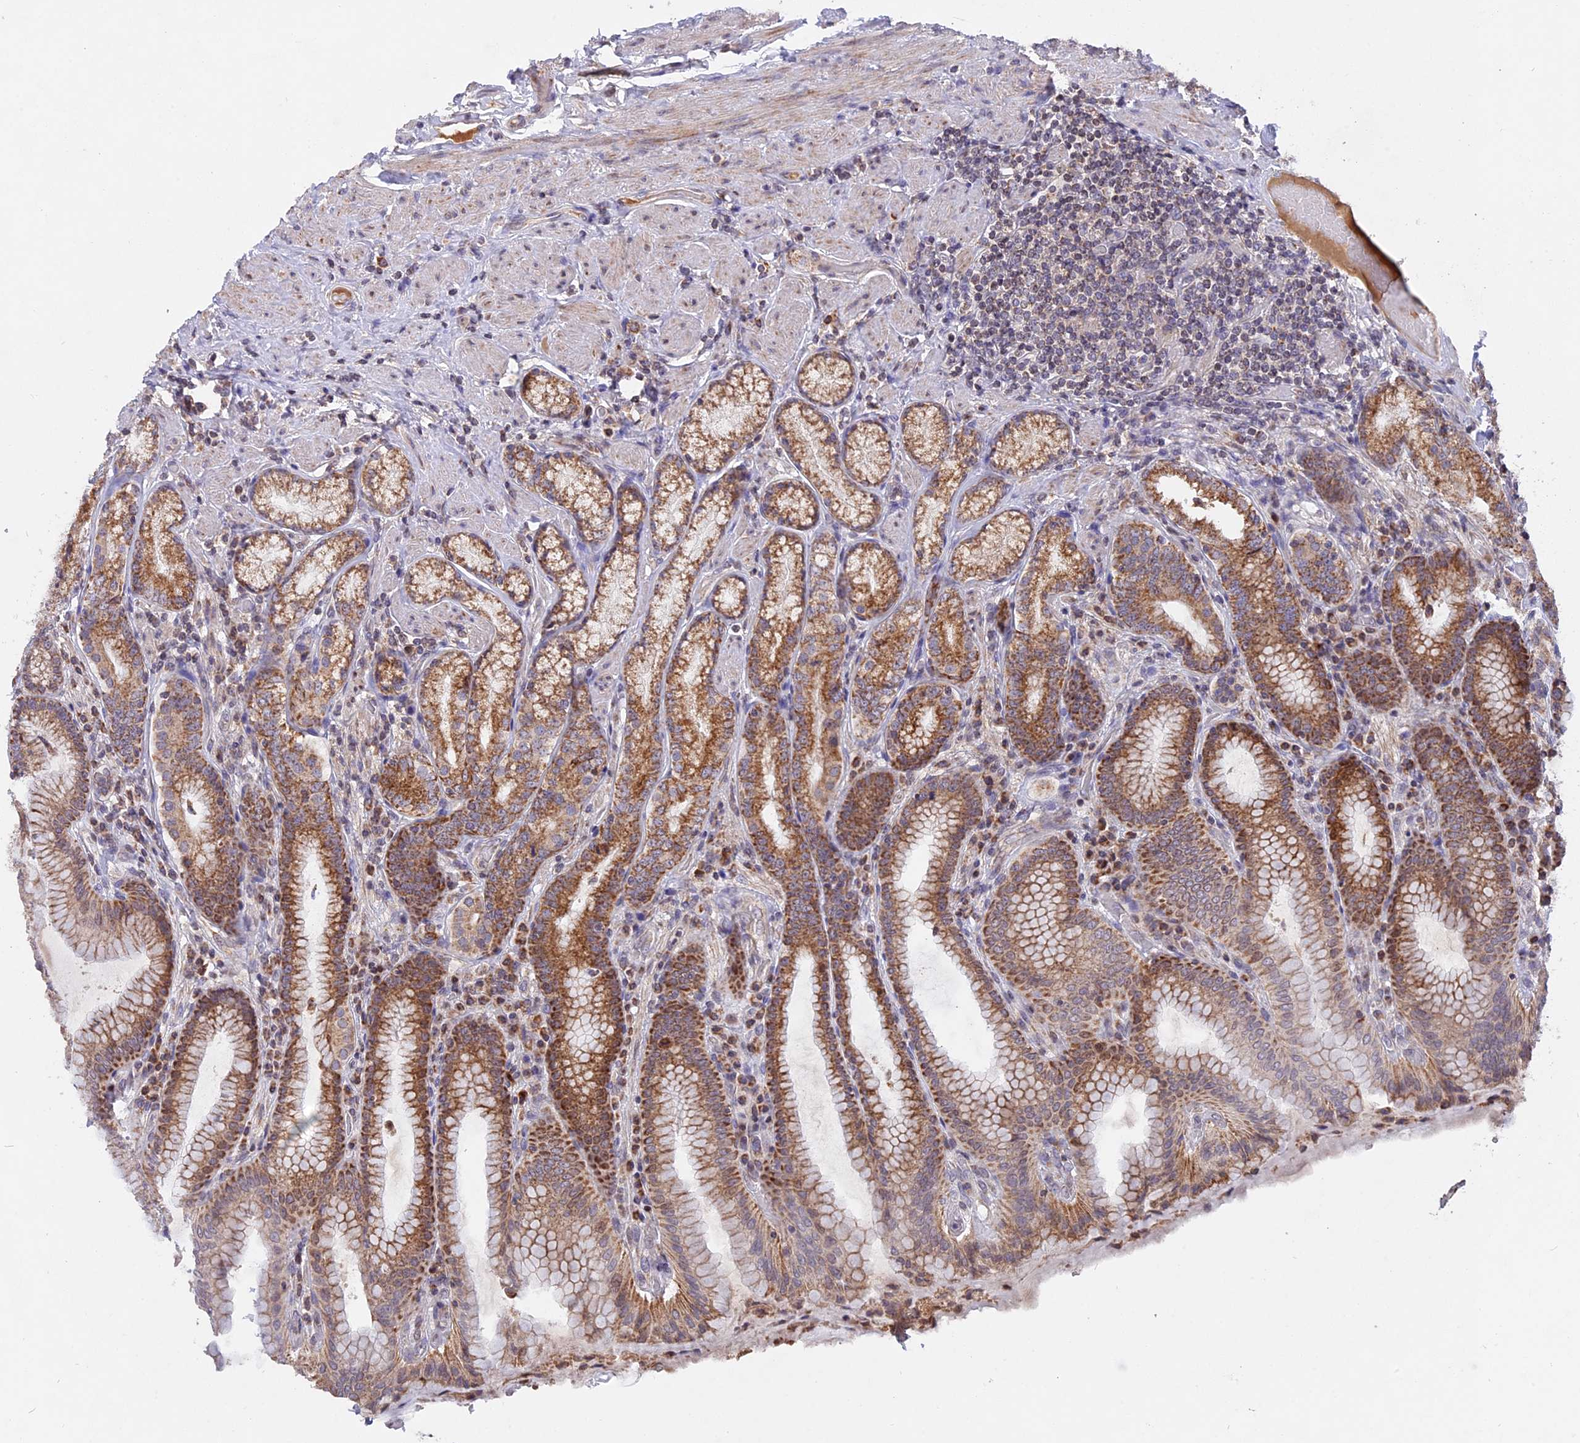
{"staining": {"intensity": "strong", "quantity": "25%-75%", "location": "cytoplasmic/membranous"}, "tissue": "stomach", "cell_type": "Glandular cells", "image_type": "normal", "snomed": [{"axis": "morphology", "description": "Normal tissue, NOS"}, {"axis": "topography", "description": "Stomach, upper"}, {"axis": "topography", "description": "Stomach, lower"}], "caption": "Immunohistochemical staining of normal stomach shows strong cytoplasmic/membranous protein expression in about 25%-75% of glandular cells.", "gene": "MPV17L", "patient": {"sex": "female", "age": 76}}